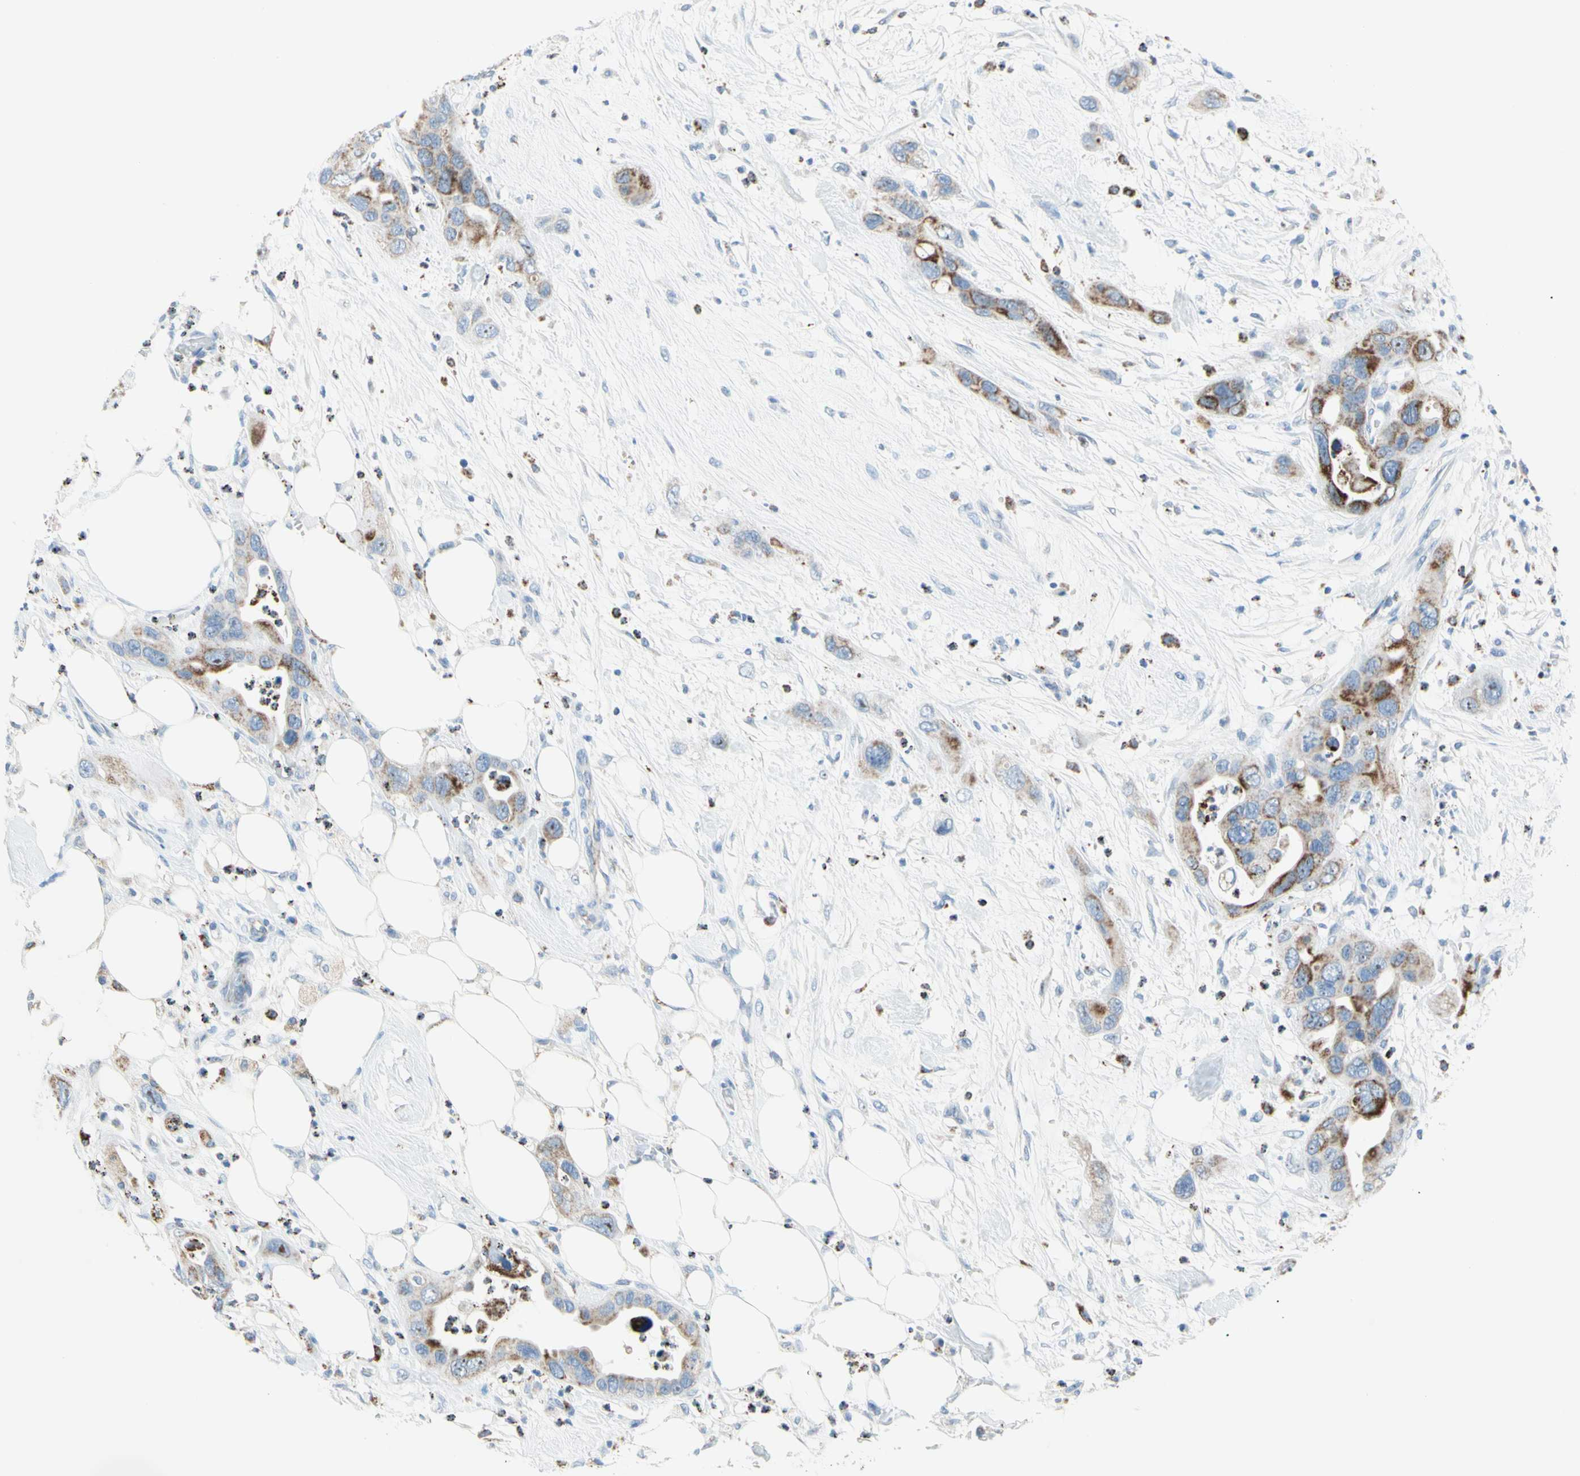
{"staining": {"intensity": "moderate", "quantity": "25%-75%", "location": "cytoplasmic/membranous"}, "tissue": "pancreatic cancer", "cell_type": "Tumor cells", "image_type": "cancer", "snomed": [{"axis": "morphology", "description": "Adenocarcinoma, NOS"}, {"axis": "topography", "description": "Pancreas"}], "caption": "An immunohistochemistry image of neoplastic tissue is shown. Protein staining in brown labels moderate cytoplasmic/membranous positivity in pancreatic cancer (adenocarcinoma) within tumor cells. The staining is performed using DAB brown chromogen to label protein expression. The nuclei are counter-stained blue using hematoxylin.", "gene": "CYSLTR1", "patient": {"sex": "female", "age": 71}}